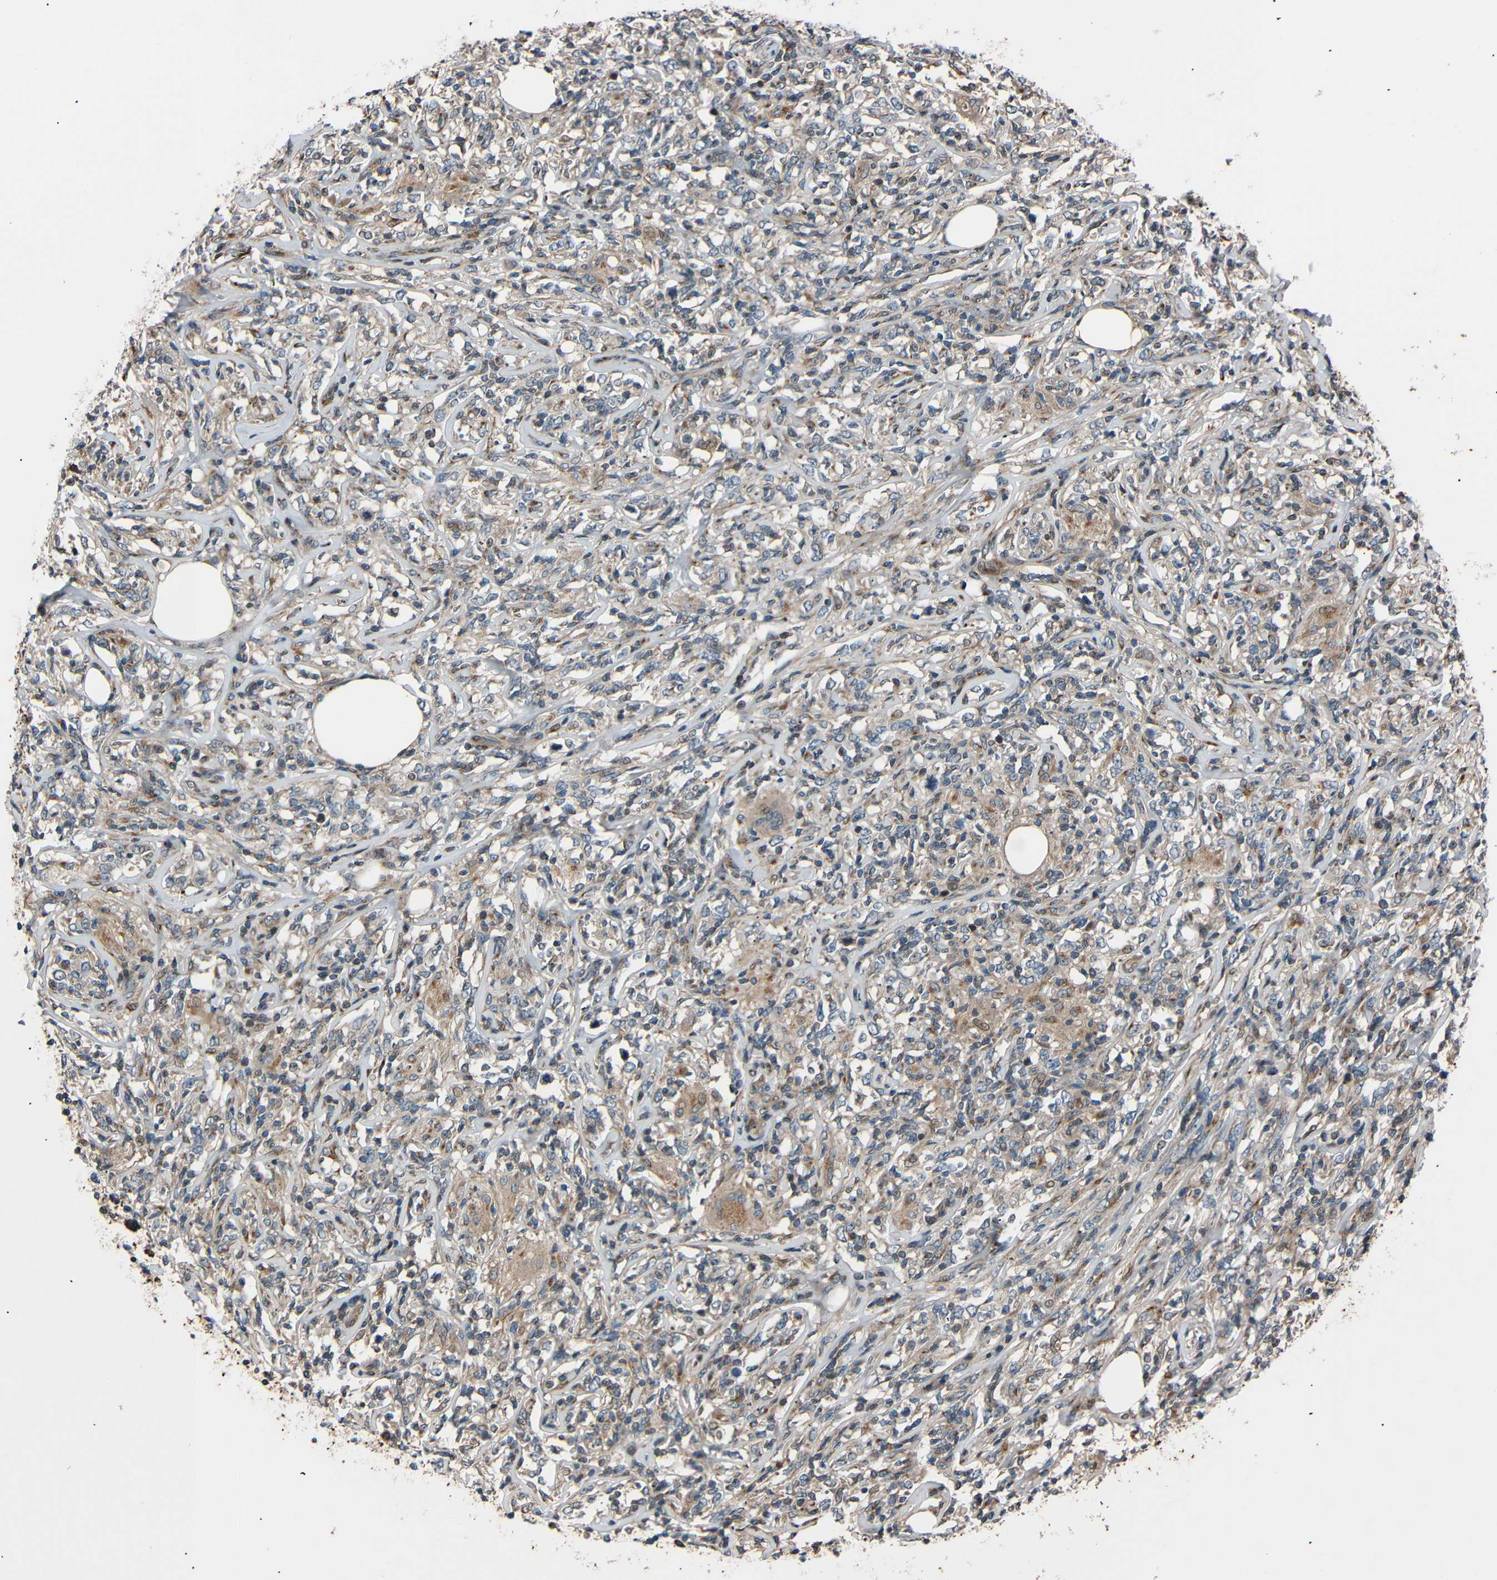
{"staining": {"intensity": "weak", "quantity": "<25%", "location": "cytoplasmic/membranous,nuclear"}, "tissue": "lymphoma", "cell_type": "Tumor cells", "image_type": "cancer", "snomed": [{"axis": "morphology", "description": "Malignant lymphoma, non-Hodgkin's type, High grade"}, {"axis": "topography", "description": "Lymph node"}], "caption": "DAB immunohistochemical staining of human high-grade malignant lymphoma, non-Hodgkin's type reveals no significant positivity in tumor cells.", "gene": "AKAP9", "patient": {"sex": "female", "age": 84}}